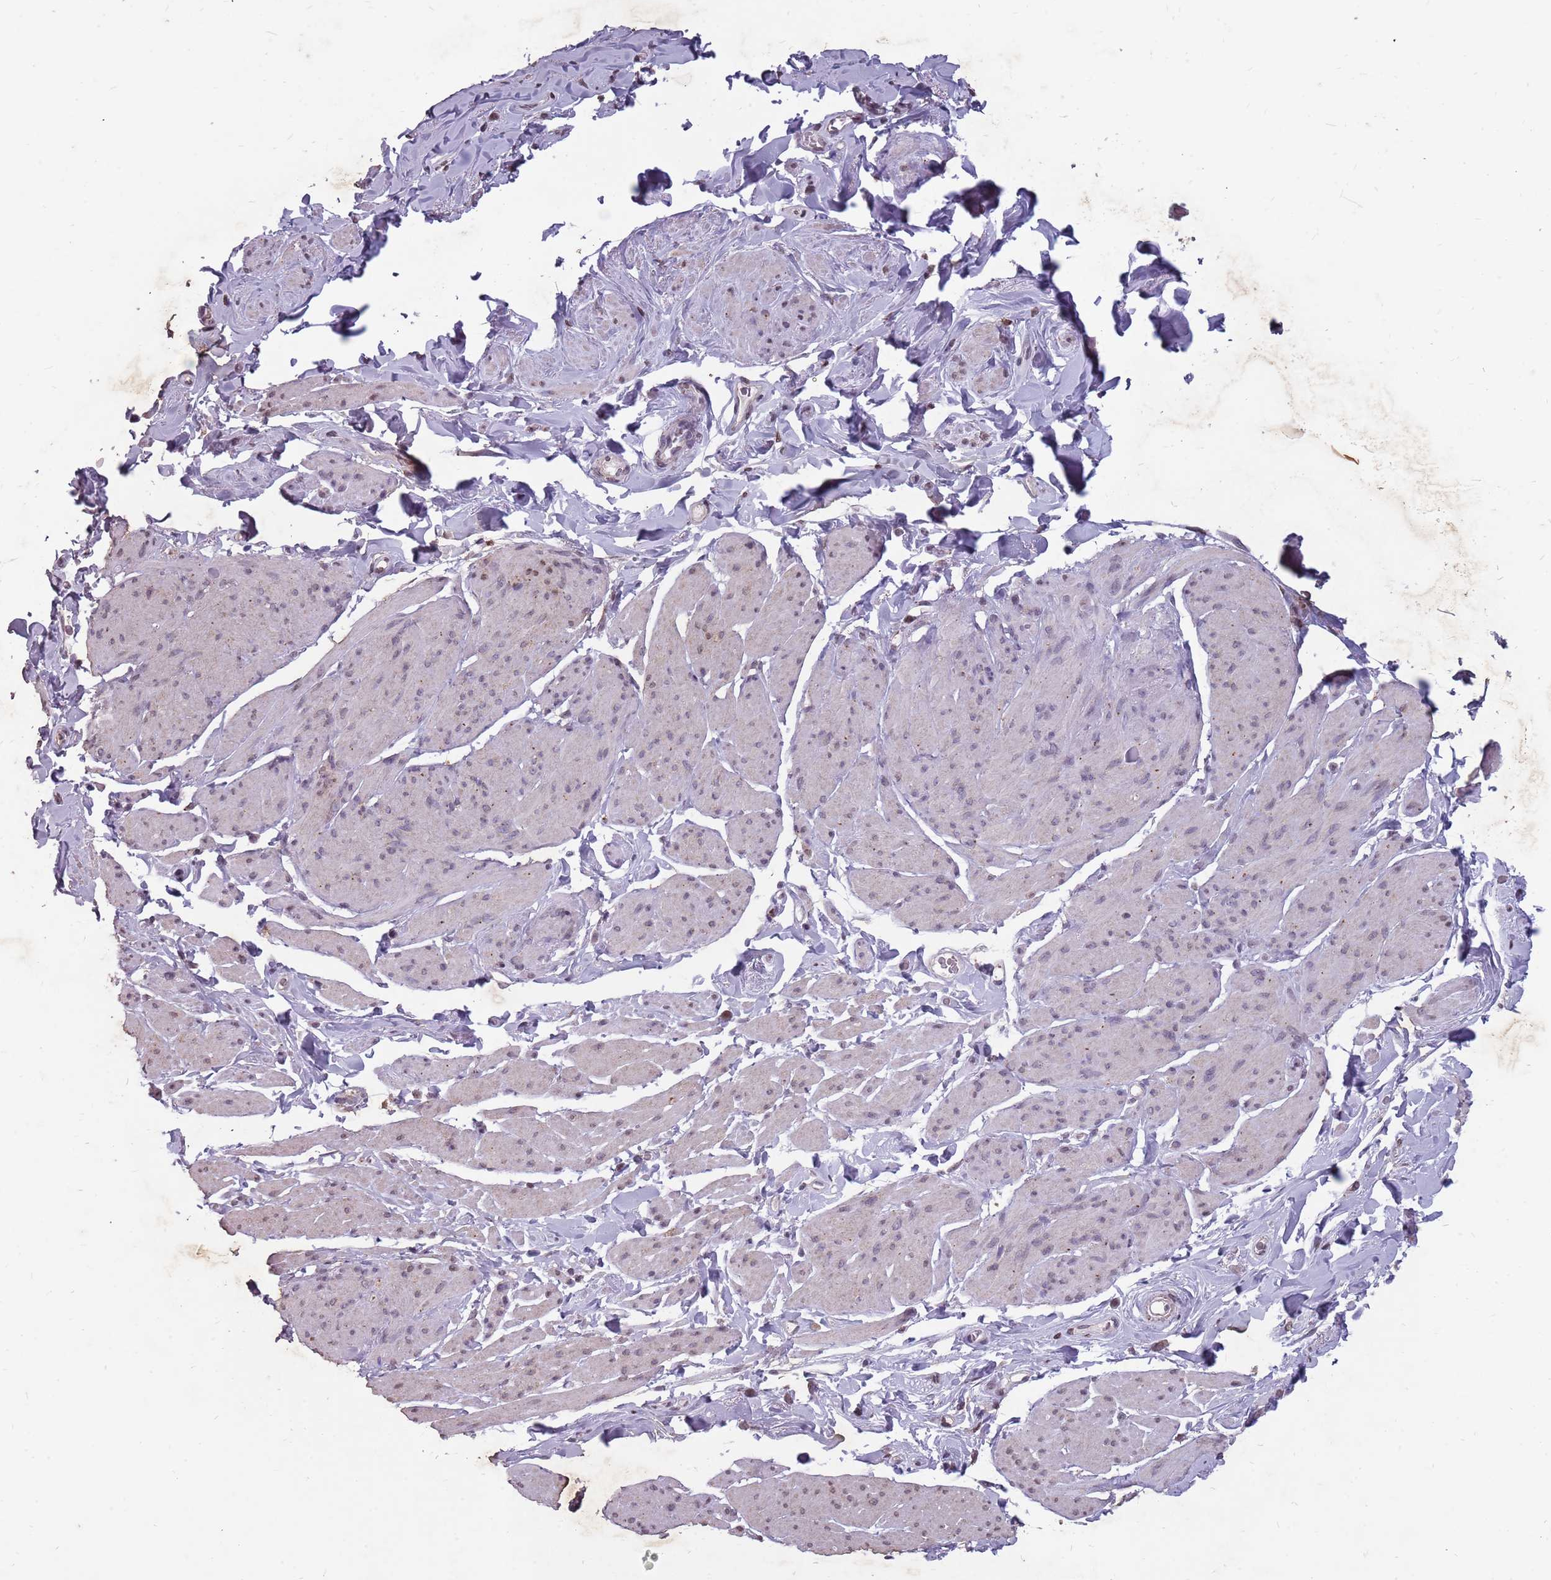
{"staining": {"intensity": "negative", "quantity": "none", "location": "none"}, "tissue": "smooth muscle", "cell_type": "Smooth muscle cells", "image_type": "normal", "snomed": [{"axis": "morphology", "description": "Normal tissue, NOS"}, {"axis": "topography", "description": "Smooth muscle"}, {"axis": "topography", "description": "Peripheral nerve tissue"}], "caption": "Immunohistochemistry (IHC) of benign human smooth muscle exhibits no positivity in smooth muscle cells. (Brightfield microscopy of DAB IHC at high magnification).", "gene": "NEK6", "patient": {"sex": "male", "age": 69}}